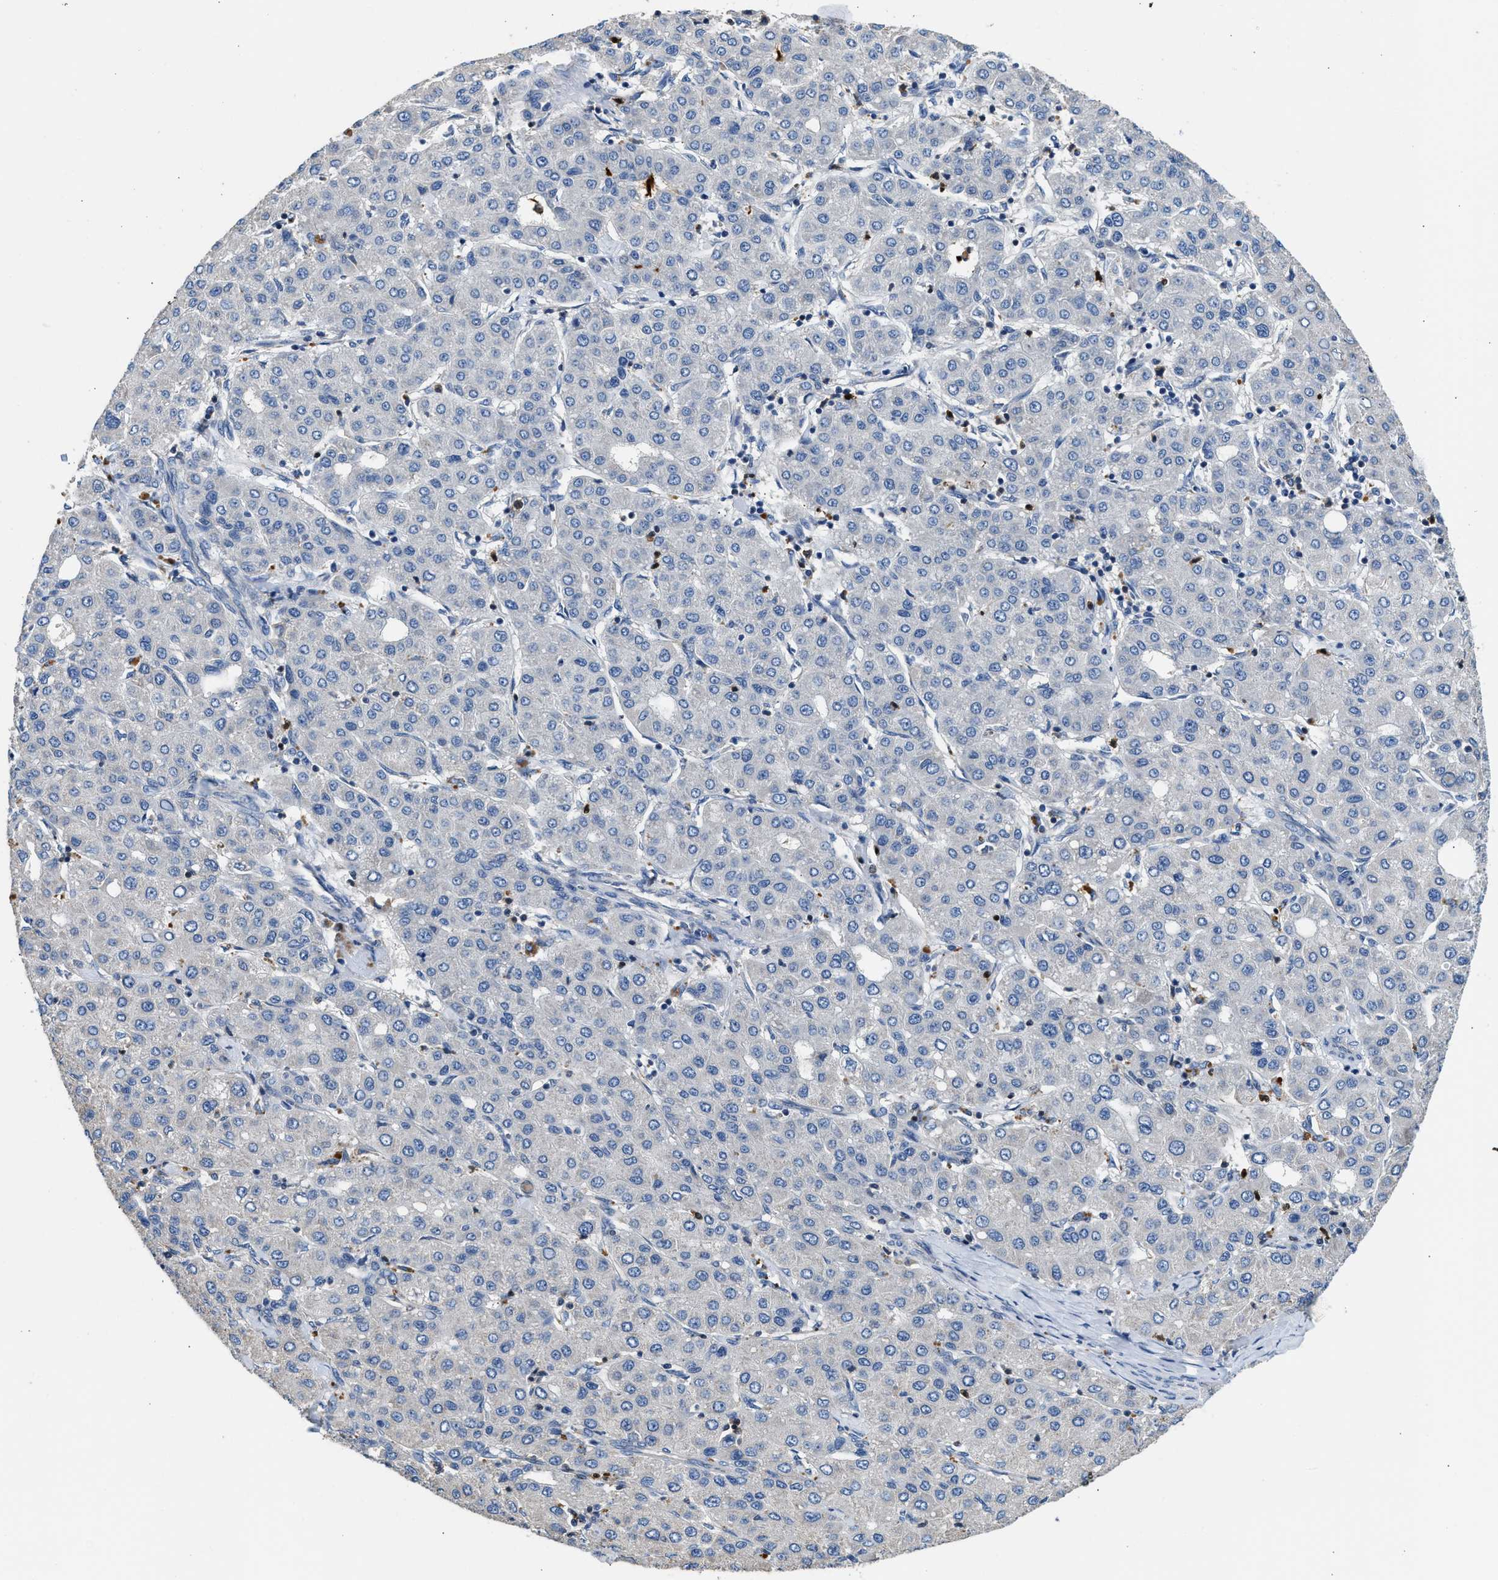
{"staining": {"intensity": "negative", "quantity": "none", "location": "none"}, "tissue": "liver cancer", "cell_type": "Tumor cells", "image_type": "cancer", "snomed": [{"axis": "morphology", "description": "Carcinoma, Hepatocellular, NOS"}, {"axis": "topography", "description": "Liver"}], "caption": "Protein analysis of liver cancer (hepatocellular carcinoma) exhibits no significant staining in tumor cells.", "gene": "TOX", "patient": {"sex": "male", "age": 65}}